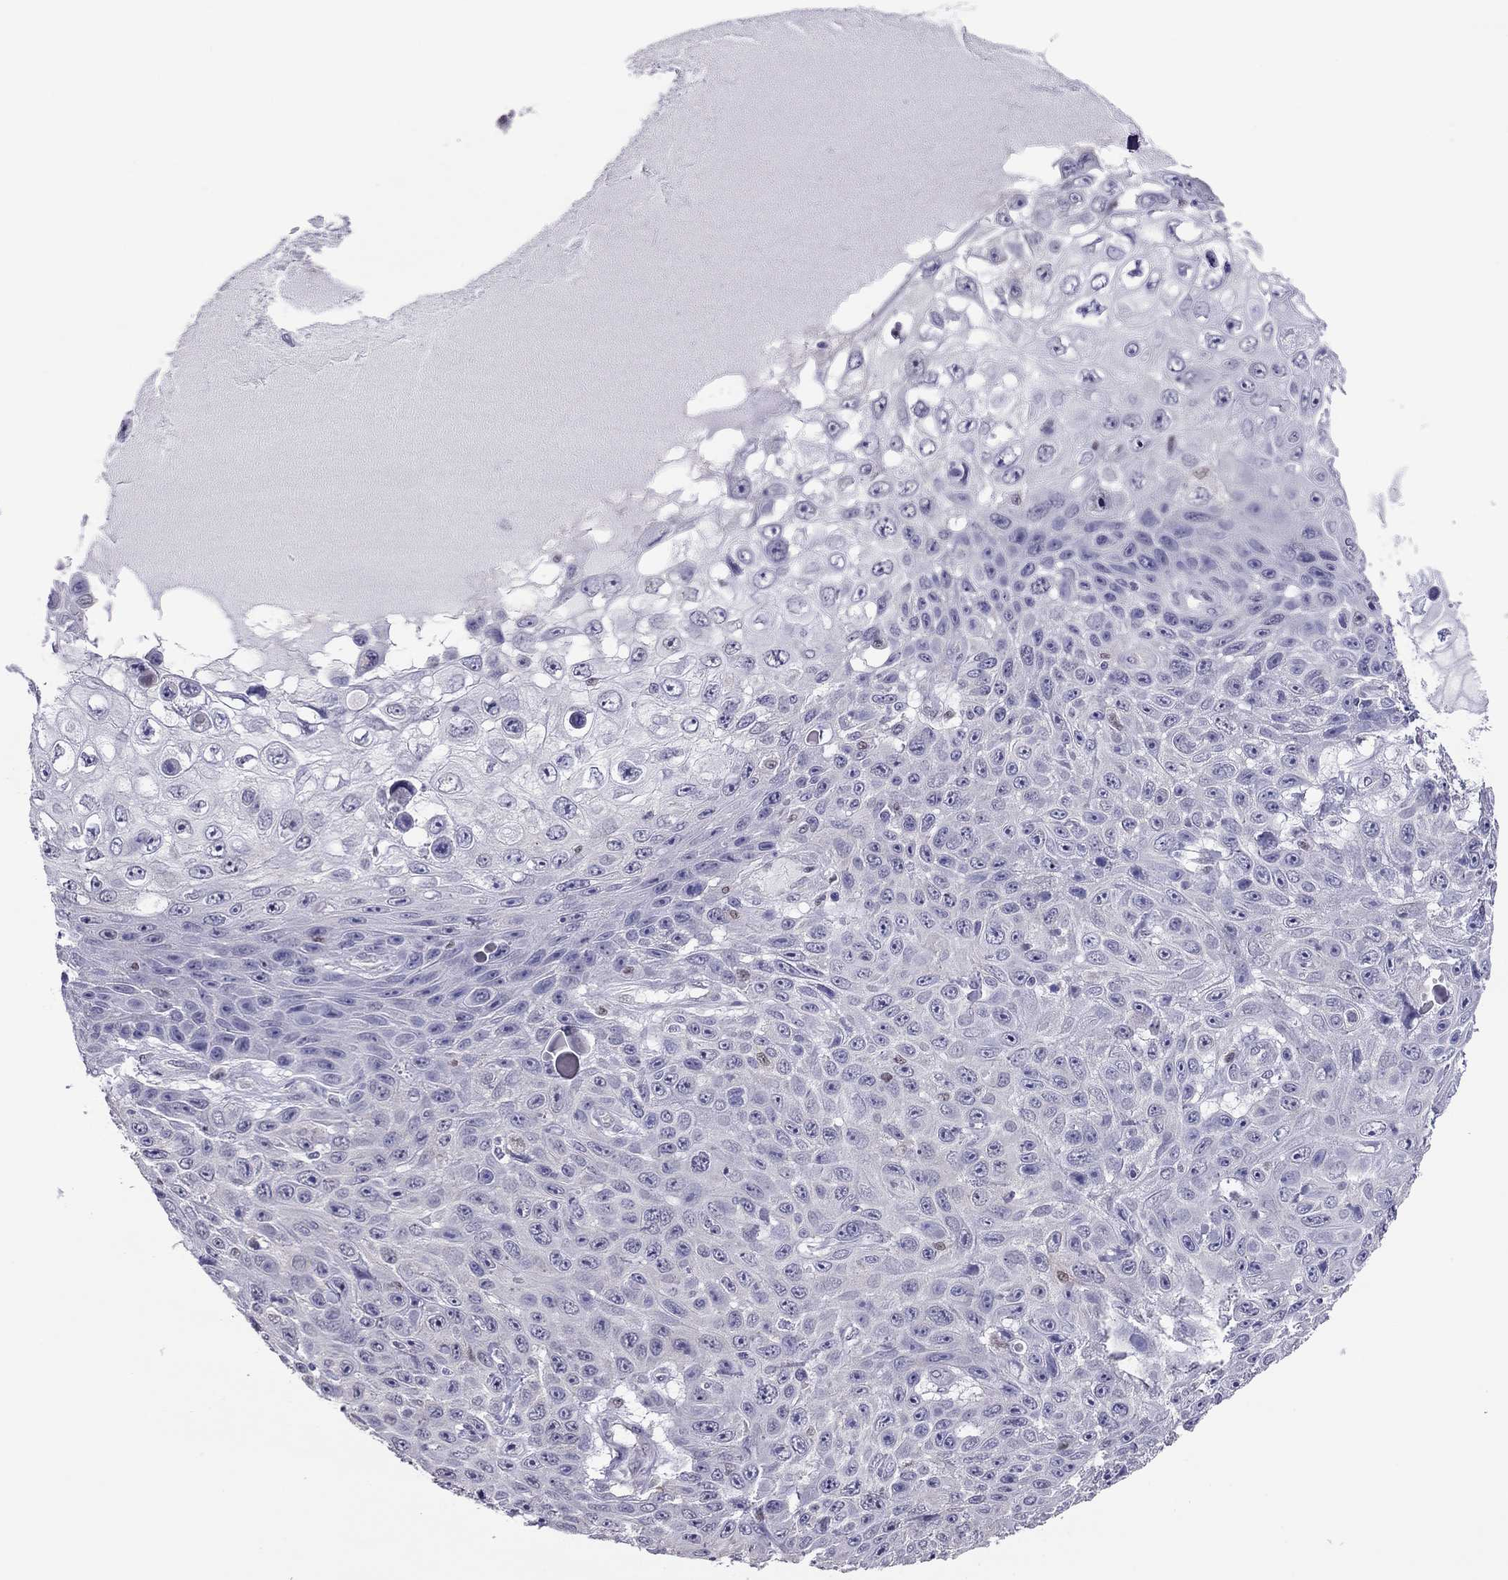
{"staining": {"intensity": "negative", "quantity": "none", "location": "none"}, "tissue": "skin cancer", "cell_type": "Tumor cells", "image_type": "cancer", "snomed": [{"axis": "morphology", "description": "Squamous cell carcinoma, NOS"}, {"axis": "topography", "description": "Skin"}], "caption": "Immunohistochemistry (IHC) of skin cancer demonstrates no staining in tumor cells.", "gene": "SPINT3", "patient": {"sex": "male", "age": 82}}